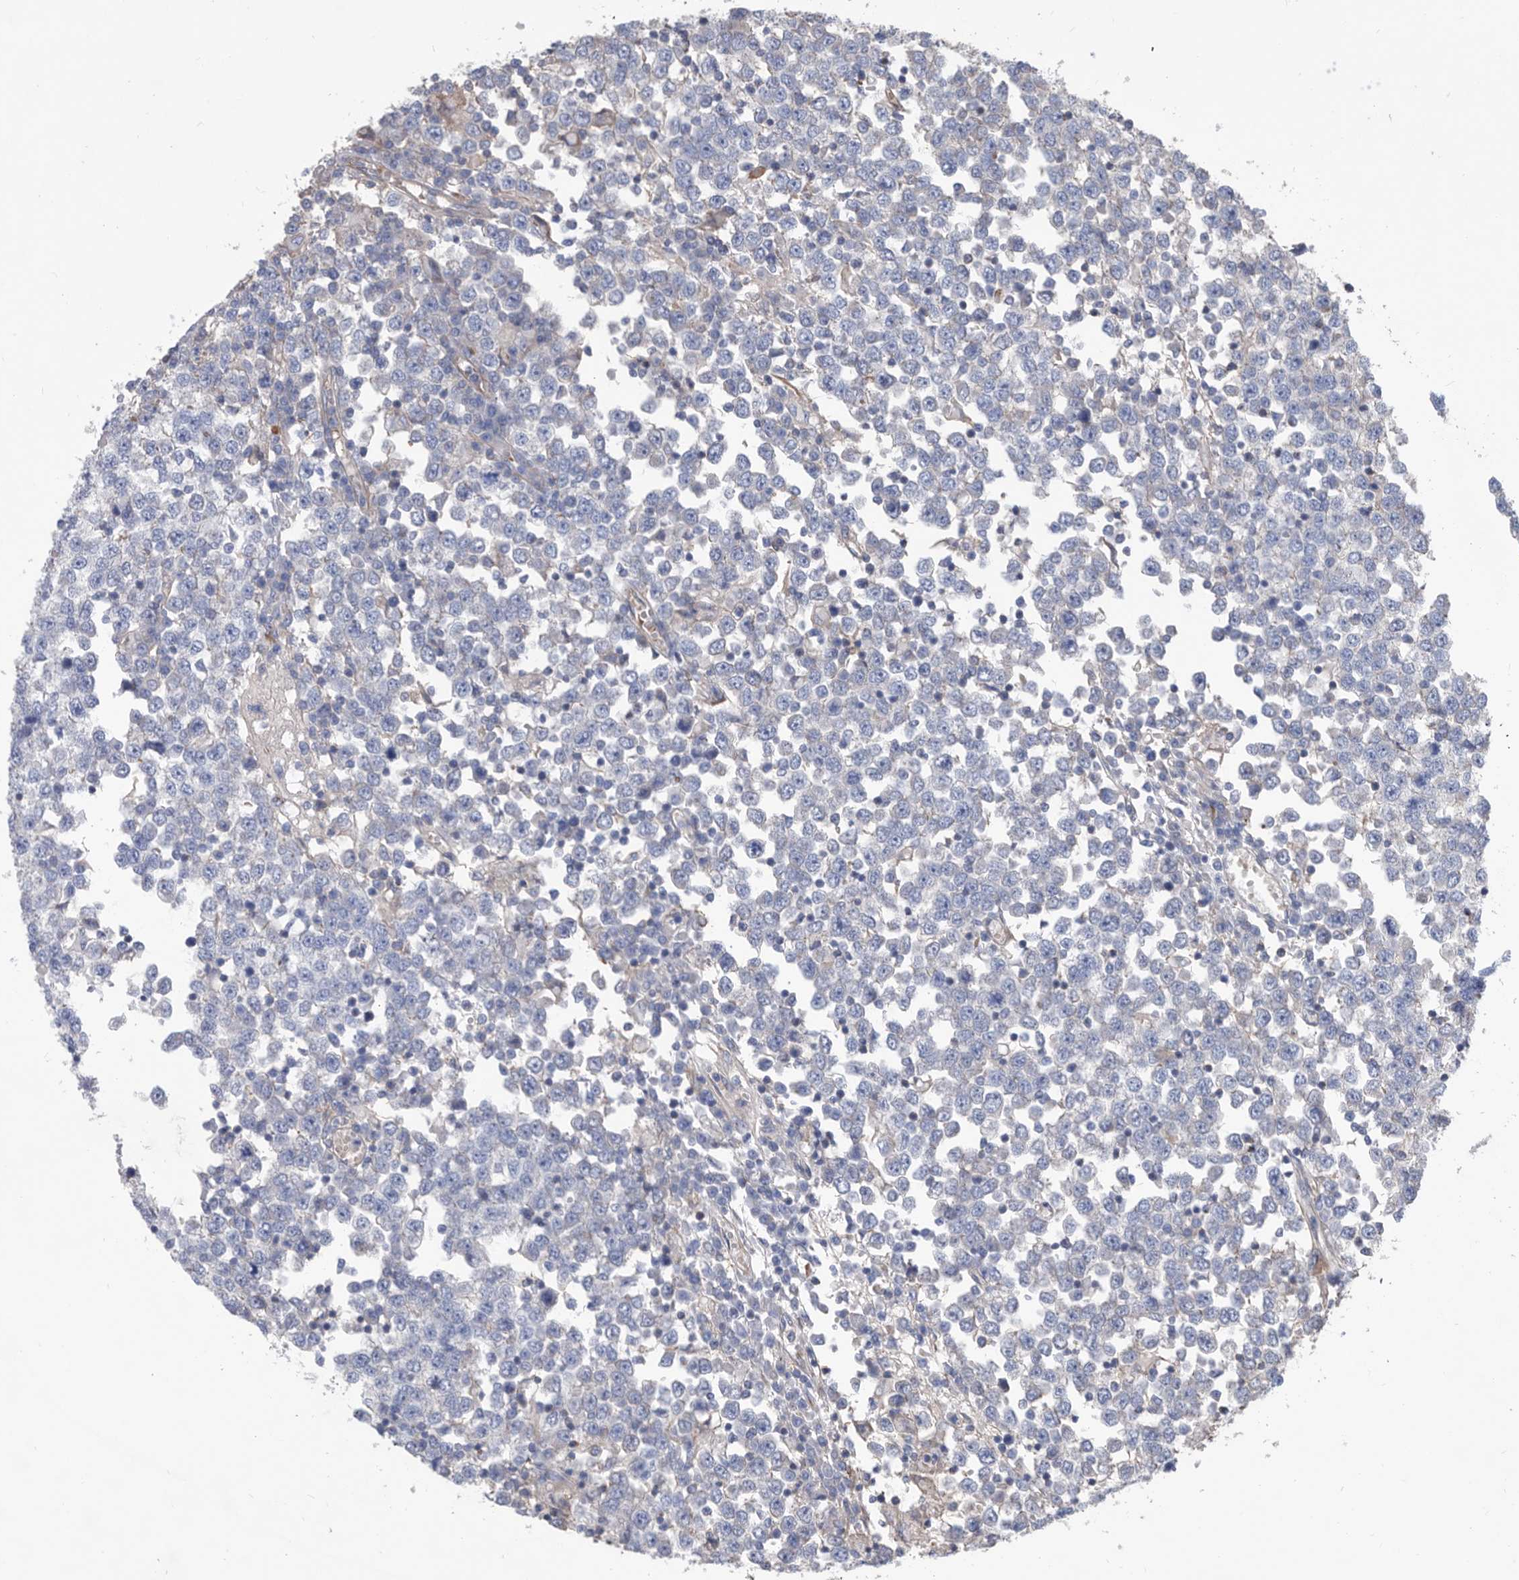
{"staining": {"intensity": "negative", "quantity": "none", "location": "none"}, "tissue": "testis cancer", "cell_type": "Tumor cells", "image_type": "cancer", "snomed": [{"axis": "morphology", "description": "Seminoma, NOS"}, {"axis": "topography", "description": "Testis"}], "caption": "Immunohistochemical staining of testis cancer demonstrates no significant staining in tumor cells.", "gene": "ATP13A3", "patient": {"sex": "male", "age": 65}}